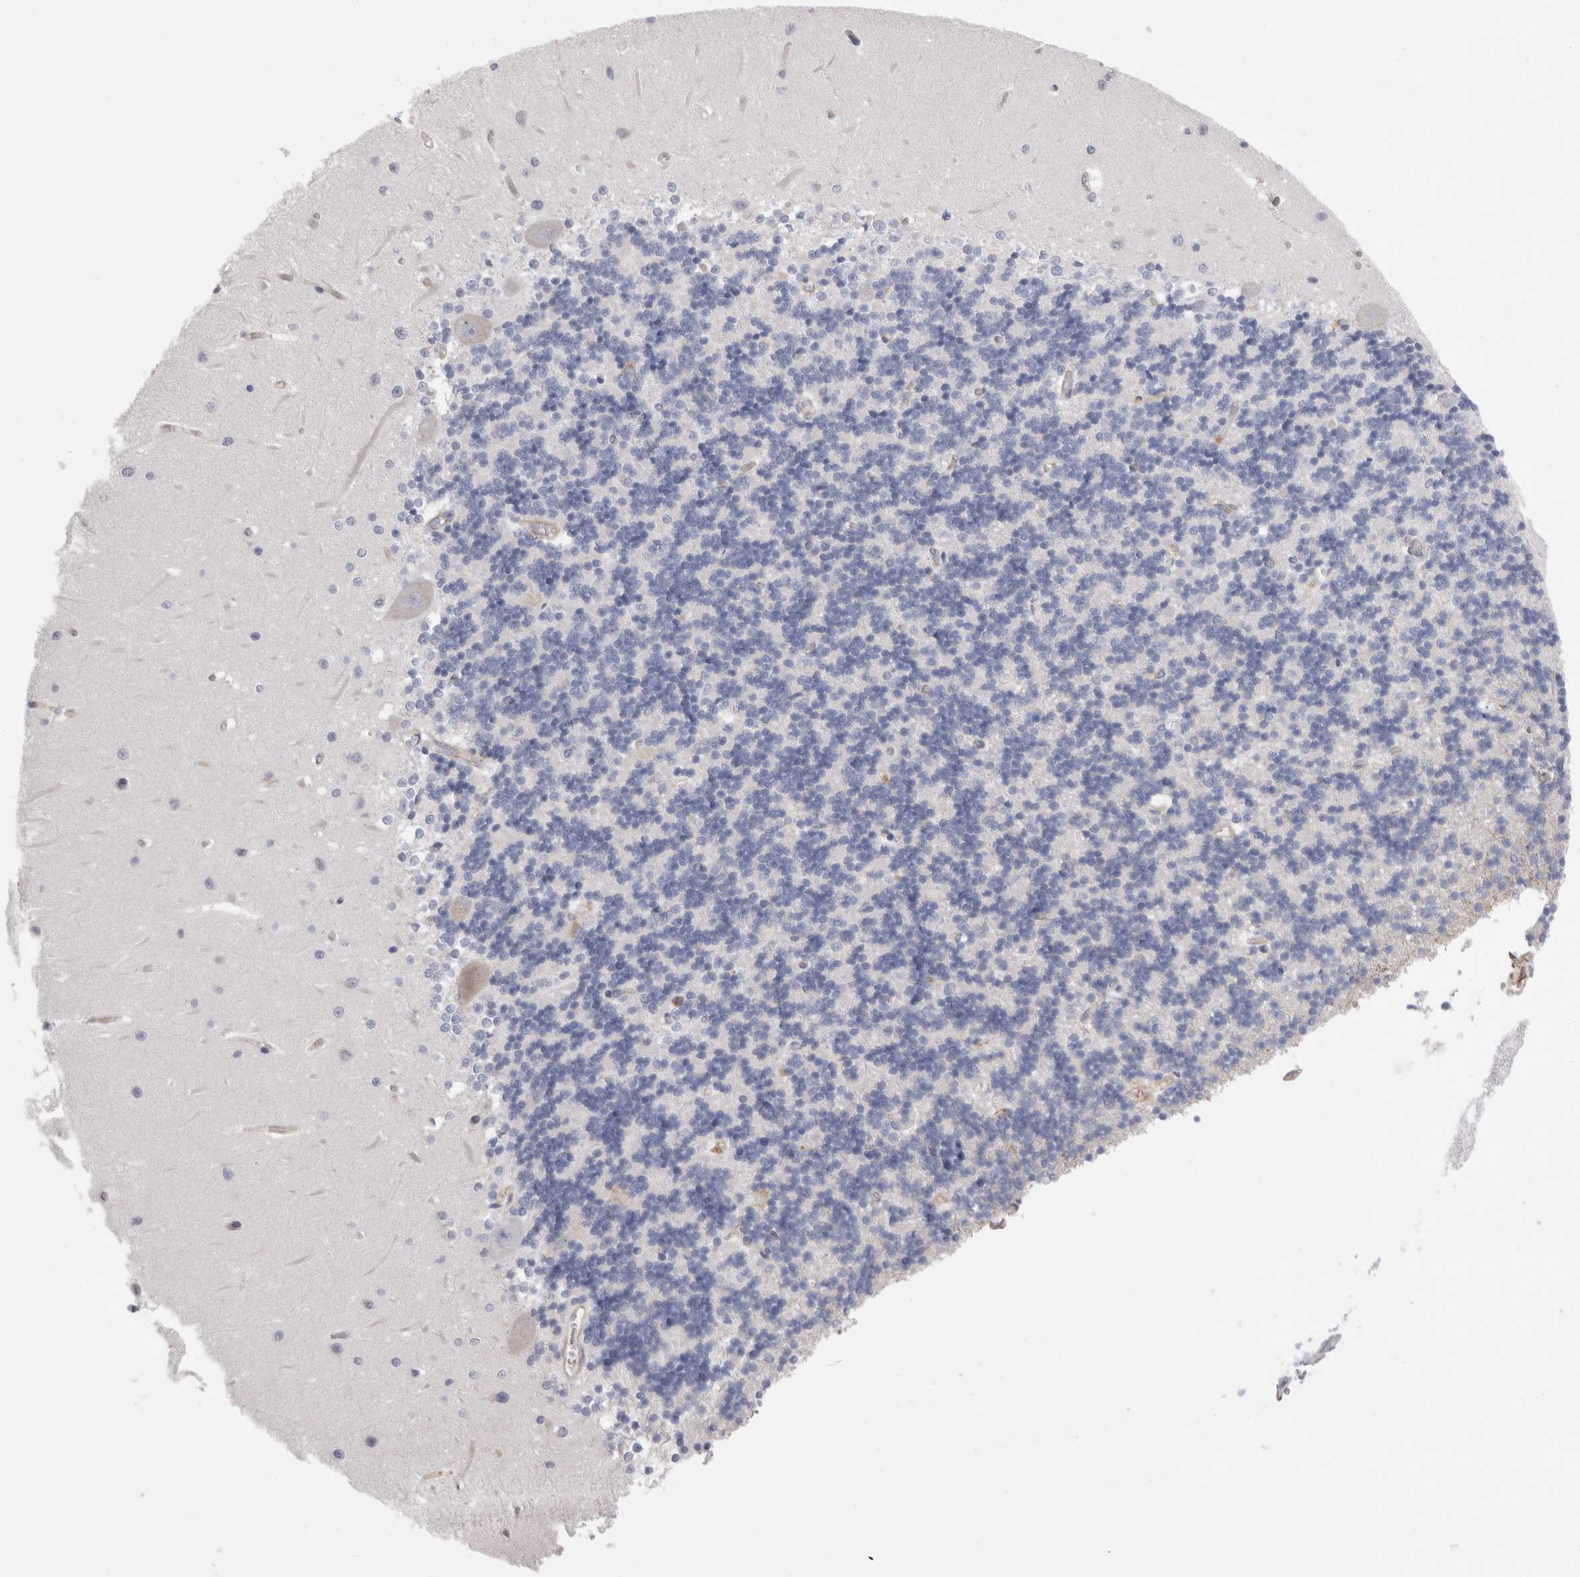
{"staining": {"intensity": "negative", "quantity": "none", "location": "none"}, "tissue": "cerebellum", "cell_type": "Cells in granular layer", "image_type": "normal", "snomed": [{"axis": "morphology", "description": "Normal tissue, NOS"}, {"axis": "topography", "description": "Cerebellum"}], "caption": "Cells in granular layer show no significant protein positivity in benign cerebellum. Nuclei are stained in blue.", "gene": "RAB11FIP1", "patient": {"sex": "male", "age": 37}}